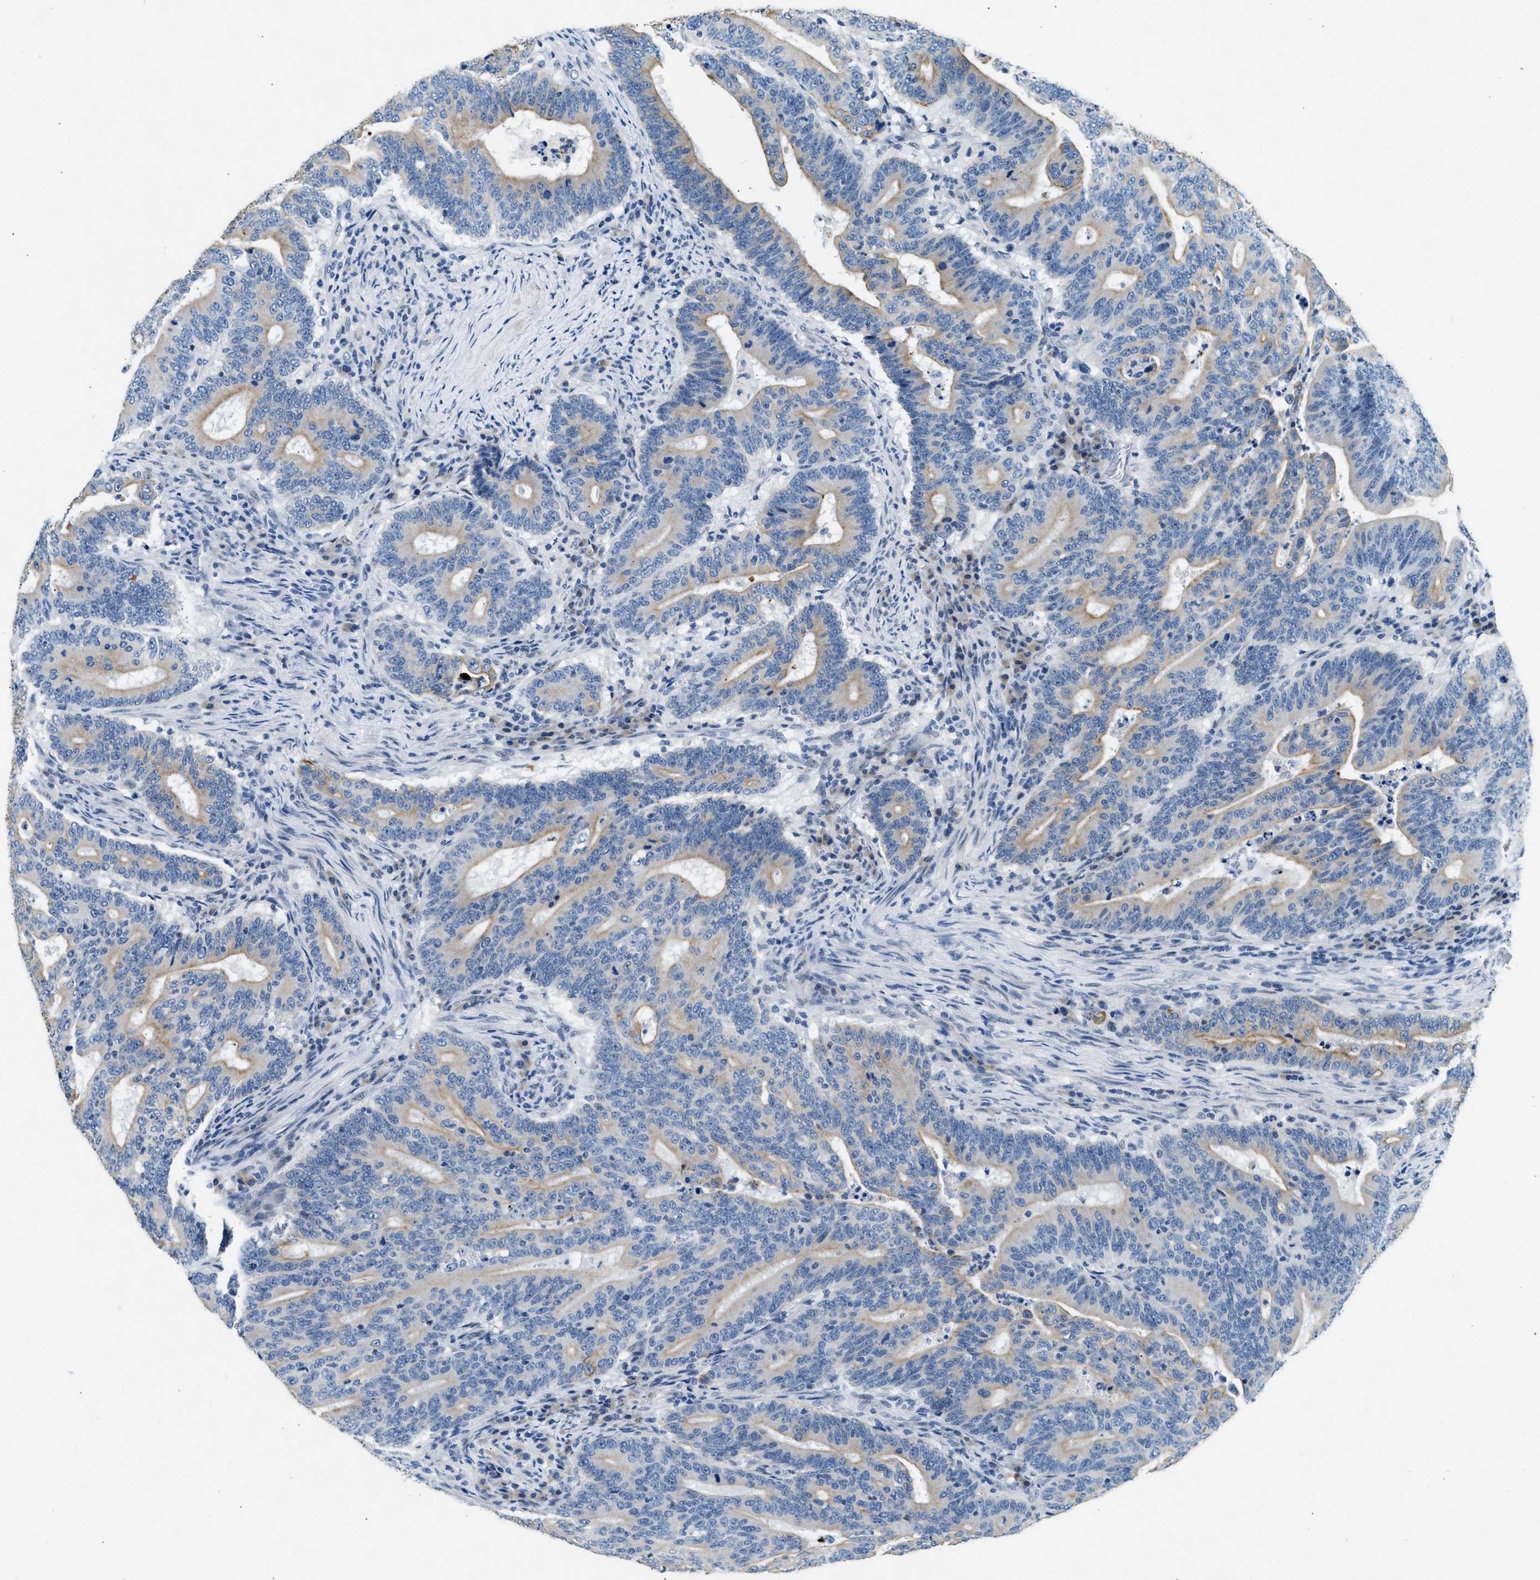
{"staining": {"intensity": "weak", "quantity": ">75%", "location": "cytoplasmic/membranous"}, "tissue": "colorectal cancer", "cell_type": "Tumor cells", "image_type": "cancer", "snomed": [{"axis": "morphology", "description": "Adenocarcinoma, NOS"}, {"axis": "topography", "description": "Colon"}], "caption": "Immunohistochemical staining of human adenocarcinoma (colorectal) reveals low levels of weak cytoplasmic/membranous protein expression in about >75% of tumor cells.", "gene": "CFAP20", "patient": {"sex": "female", "age": 66}}